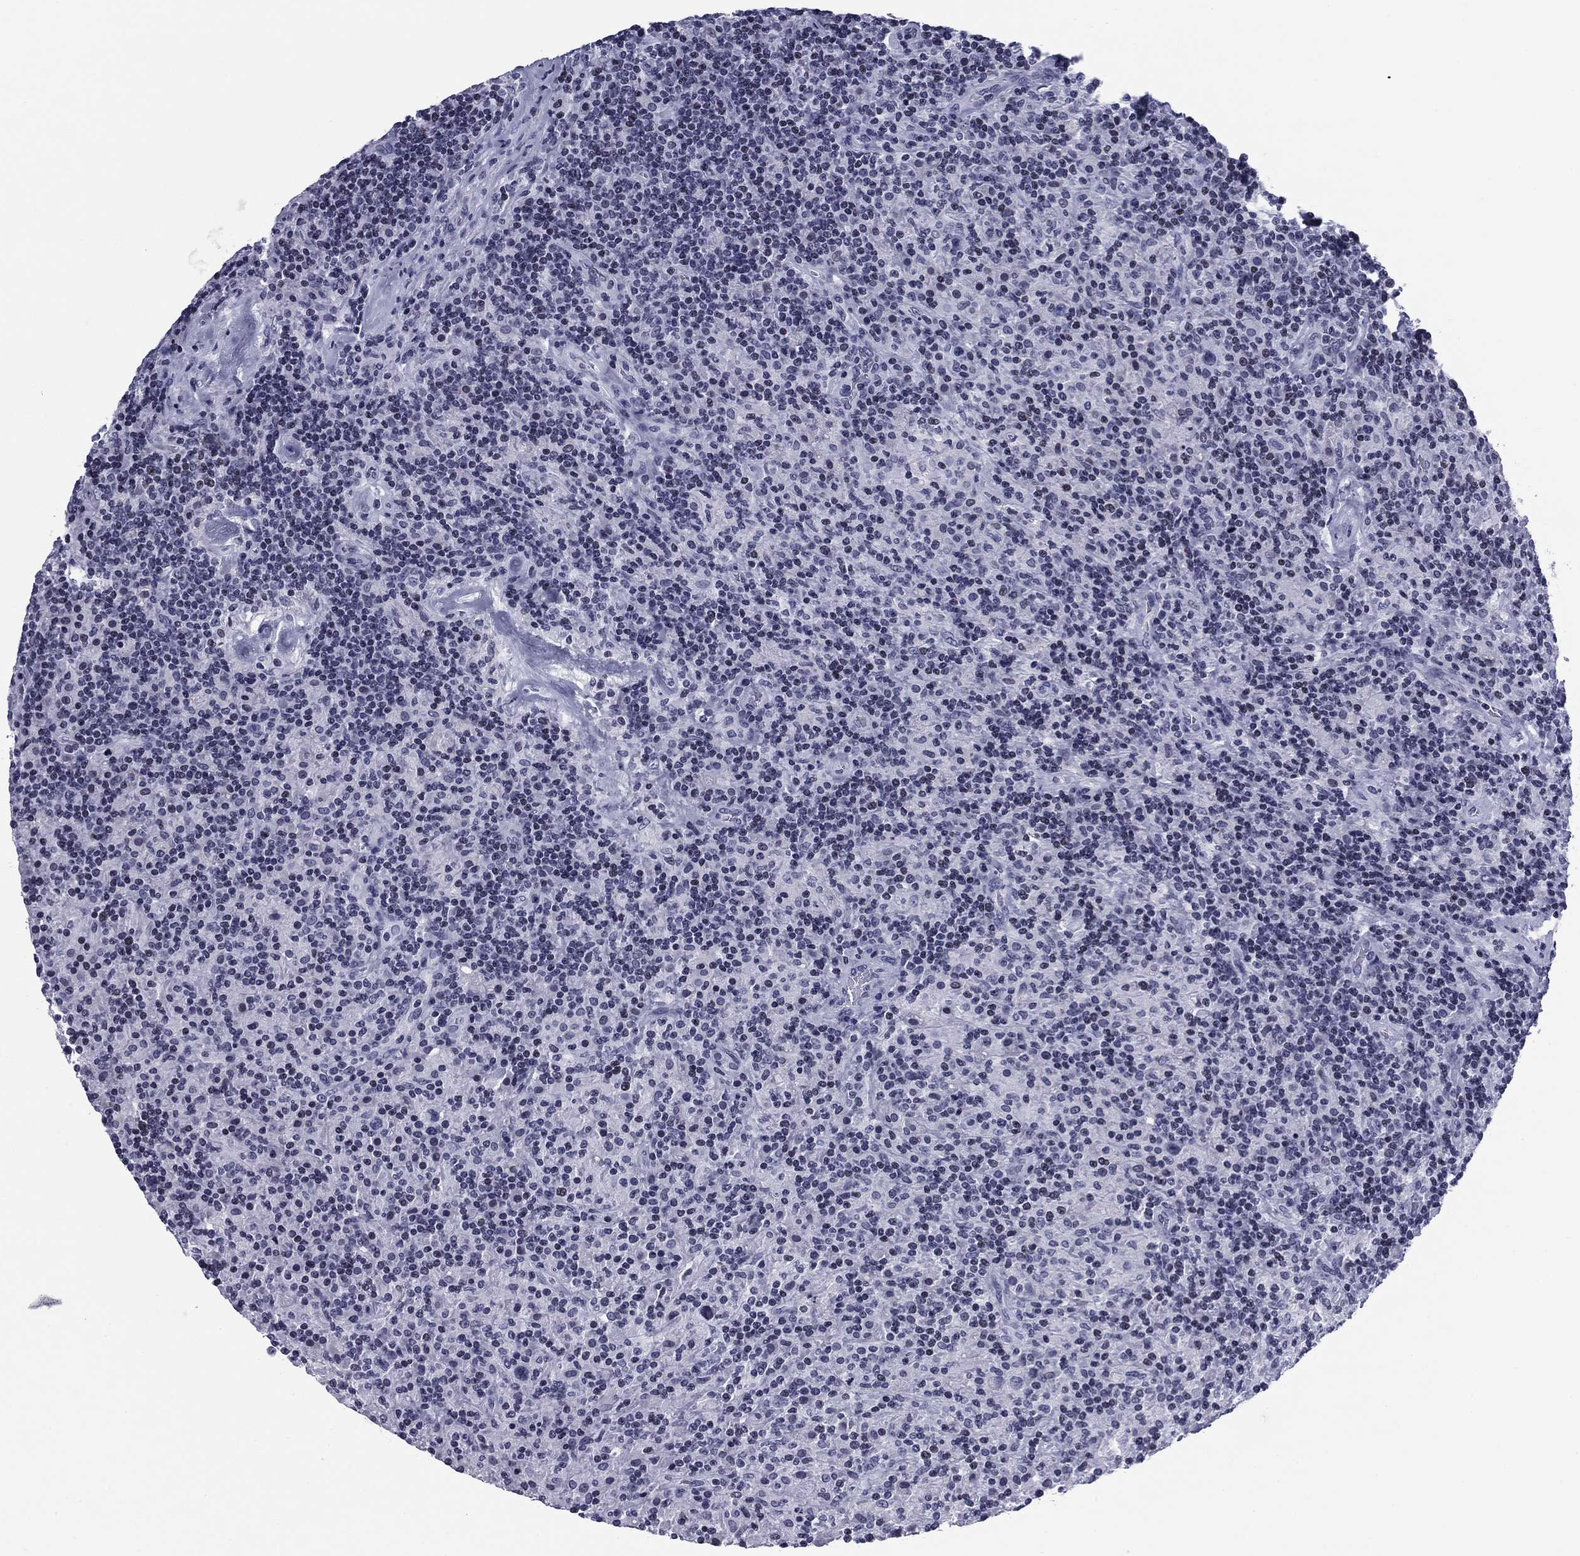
{"staining": {"intensity": "negative", "quantity": "none", "location": "none"}, "tissue": "lymphoma", "cell_type": "Tumor cells", "image_type": "cancer", "snomed": [{"axis": "morphology", "description": "Hodgkin's disease, NOS"}, {"axis": "topography", "description": "Lymph node"}], "caption": "Immunohistochemistry (IHC) histopathology image of Hodgkin's disease stained for a protein (brown), which shows no positivity in tumor cells. (DAB immunohistochemistry (IHC), high magnification).", "gene": "CCDC144A", "patient": {"sex": "male", "age": 70}}